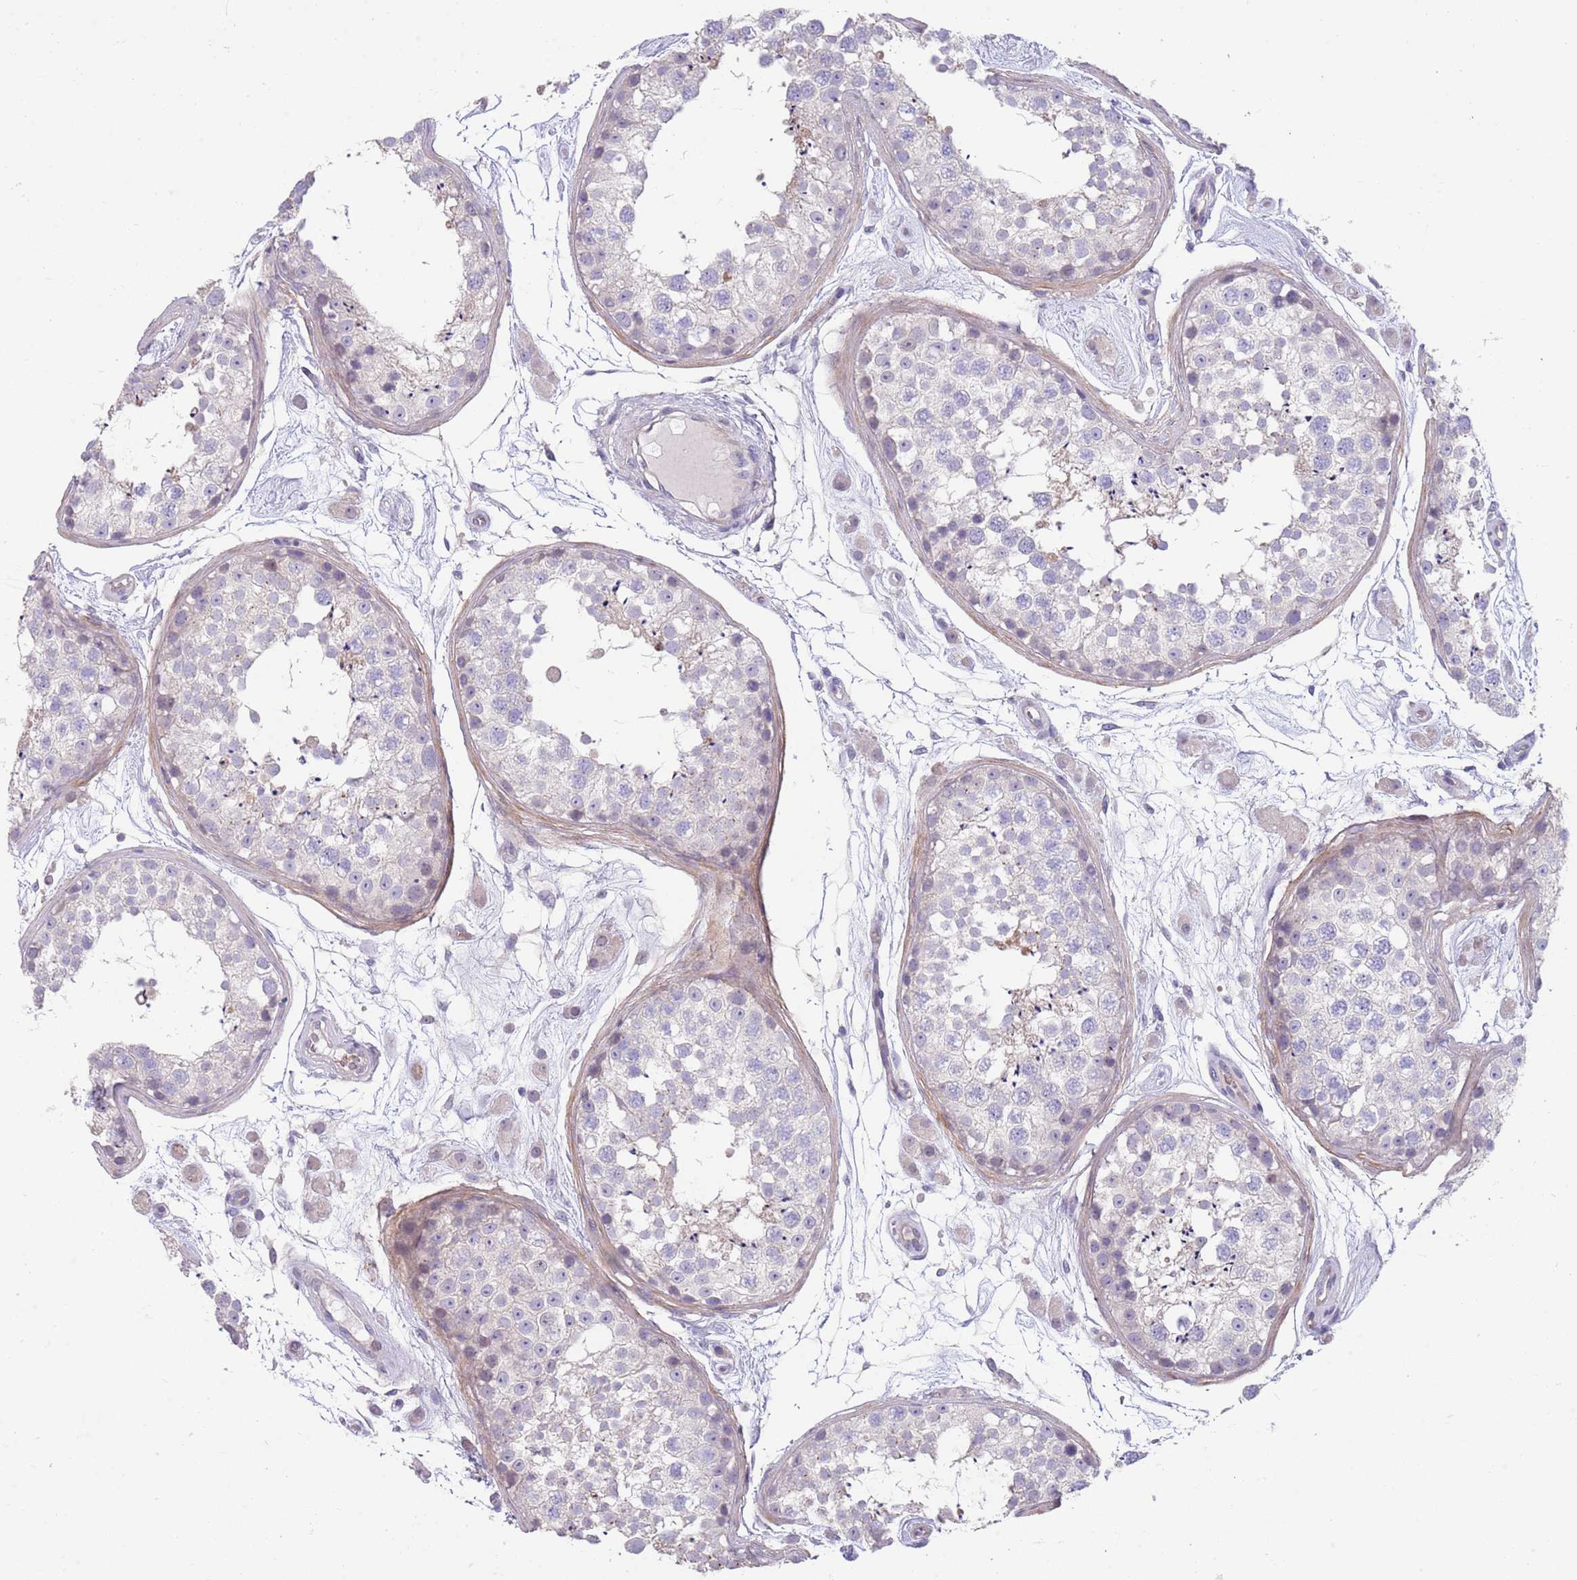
{"staining": {"intensity": "negative", "quantity": "none", "location": "none"}, "tissue": "testis", "cell_type": "Cells in seminiferous ducts", "image_type": "normal", "snomed": [{"axis": "morphology", "description": "Normal tissue, NOS"}, {"axis": "topography", "description": "Testis"}], "caption": "Immunohistochemistry micrograph of benign testis stained for a protein (brown), which reveals no expression in cells in seminiferous ducts.", "gene": "ZNF14", "patient": {"sex": "male", "age": 25}}